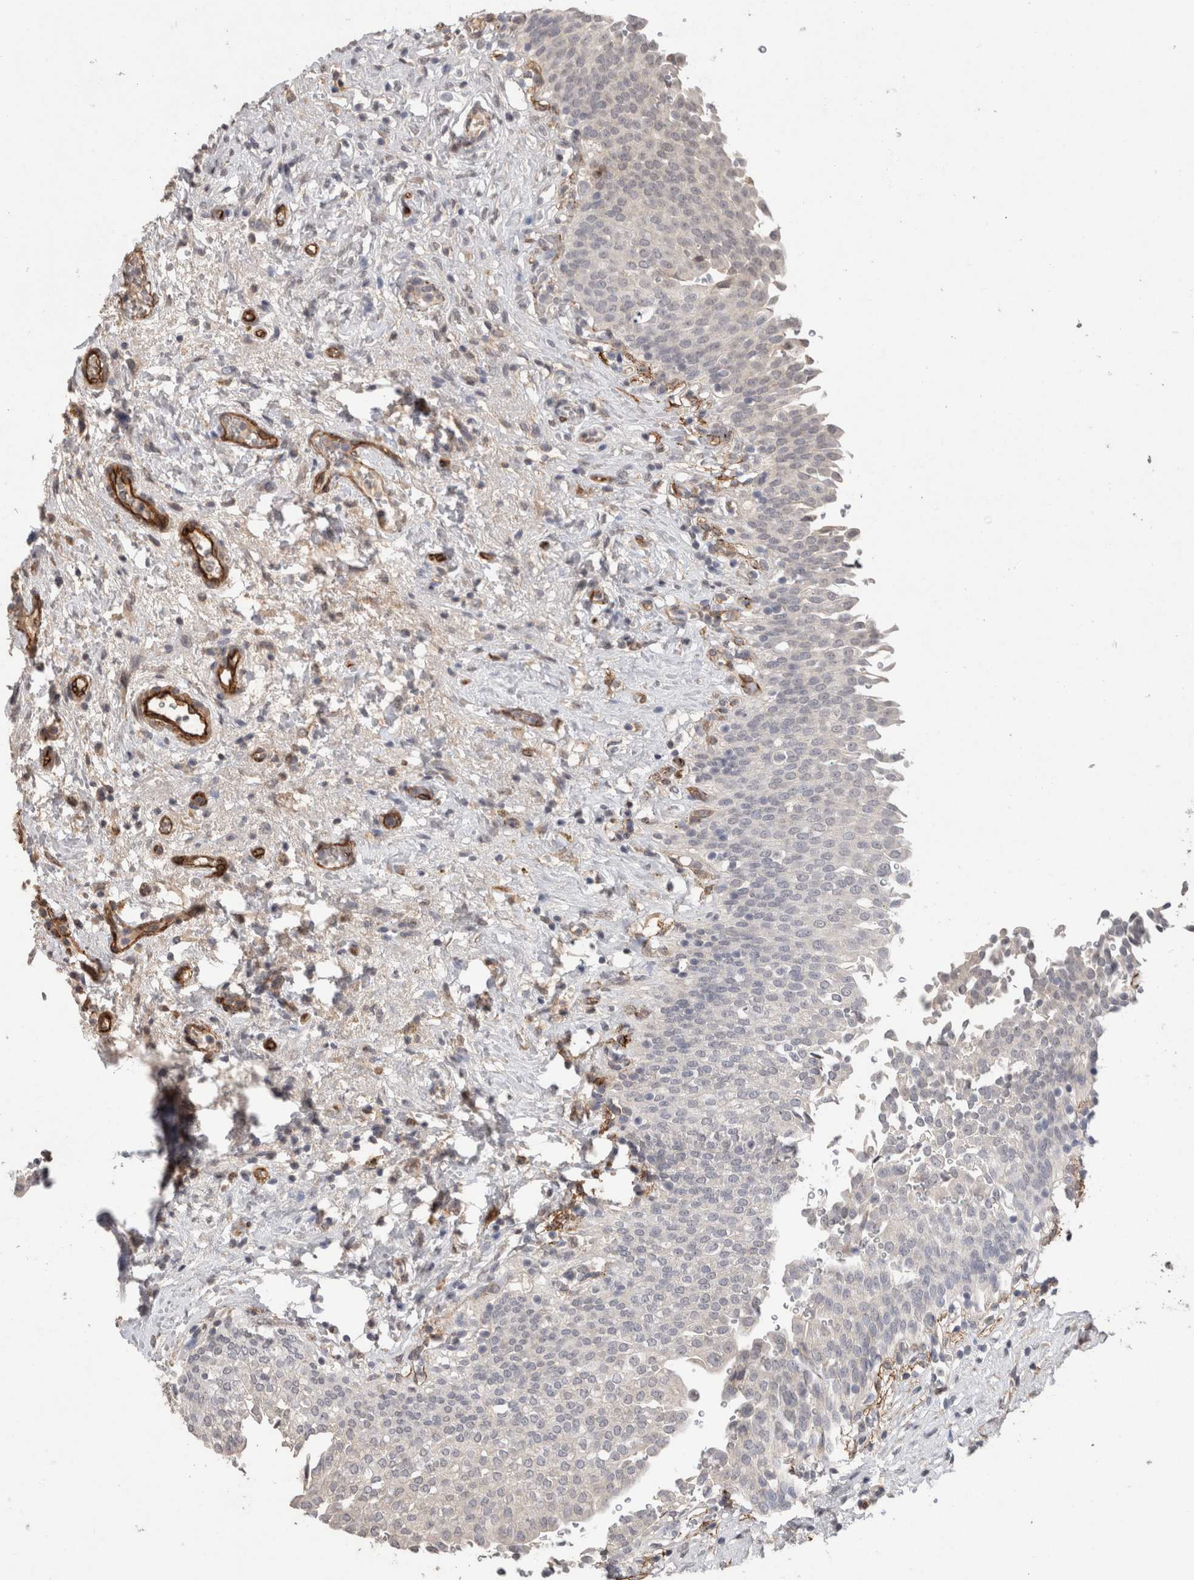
{"staining": {"intensity": "weak", "quantity": "<25%", "location": "cytoplasmic/membranous"}, "tissue": "urinary bladder", "cell_type": "Urothelial cells", "image_type": "normal", "snomed": [{"axis": "morphology", "description": "Urothelial carcinoma, High grade"}, {"axis": "topography", "description": "Urinary bladder"}], "caption": "This is a histopathology image of immunohistochemistry (IHC) staining of benign urinary bladder, which shows no staining in urothelial cells. (IHC, brightfield microscopy, high magnification).", "gene": "CDH13", "patient": {"sex": "male", "age": 46}}